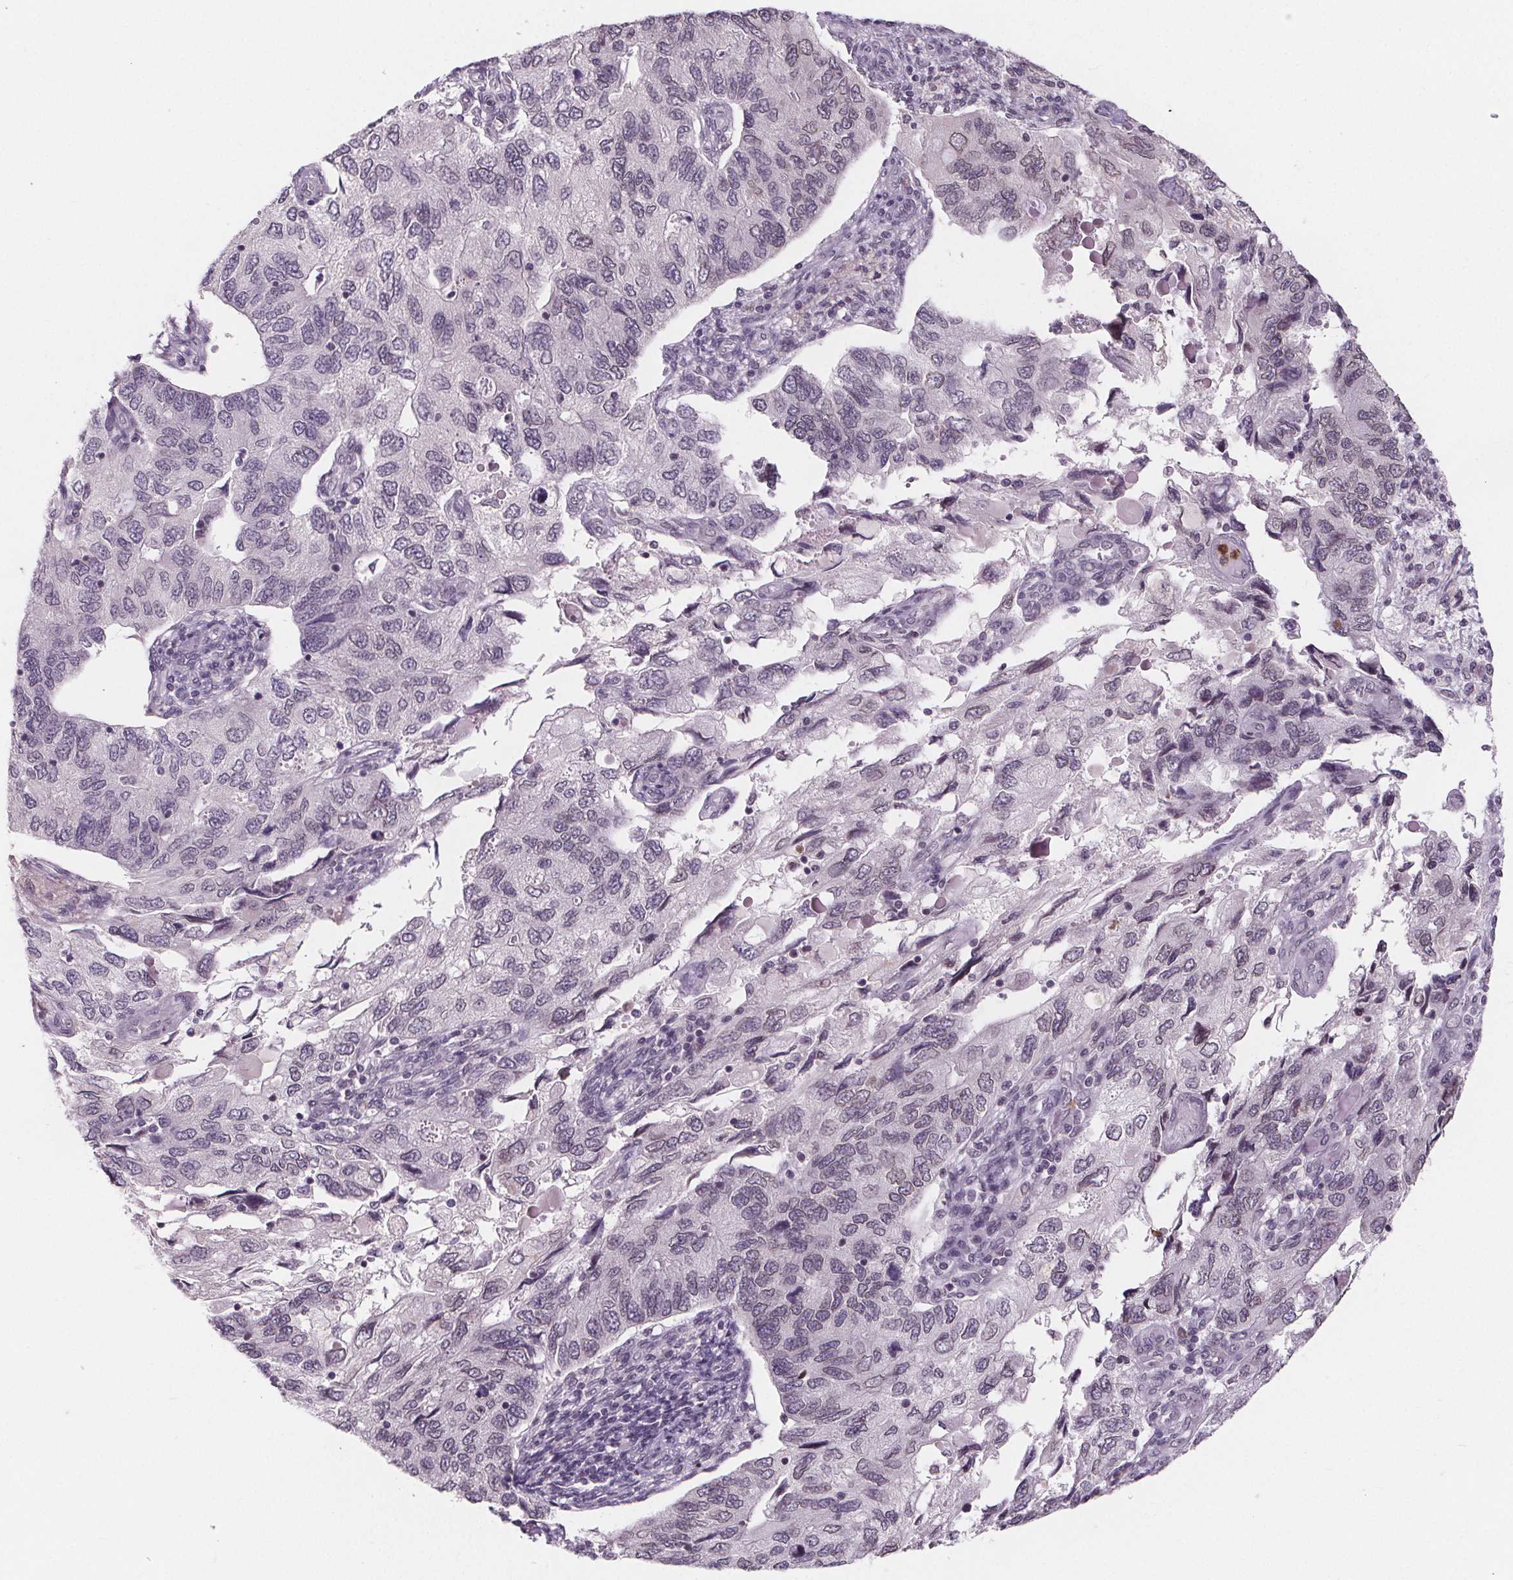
{"staining": {"intensity": "negative", "quantity": "none", "location": "none"}, "tissue": "endometrial cancer", "cell_type": "Tumor cells", "image_type": "cancer", "snomed": [{"axis": "morphology", "description": "Carcinoma, NOS"}, {"axis": "topography", "description": "Uterus"}], "caption": "A histopathology image of endometrial cancer (carcinoma) stained for a protein demonstrates no brown staining in tumor cells.", "gene": "TTC39C", "patient": {"sex": "female", "age": 76}}